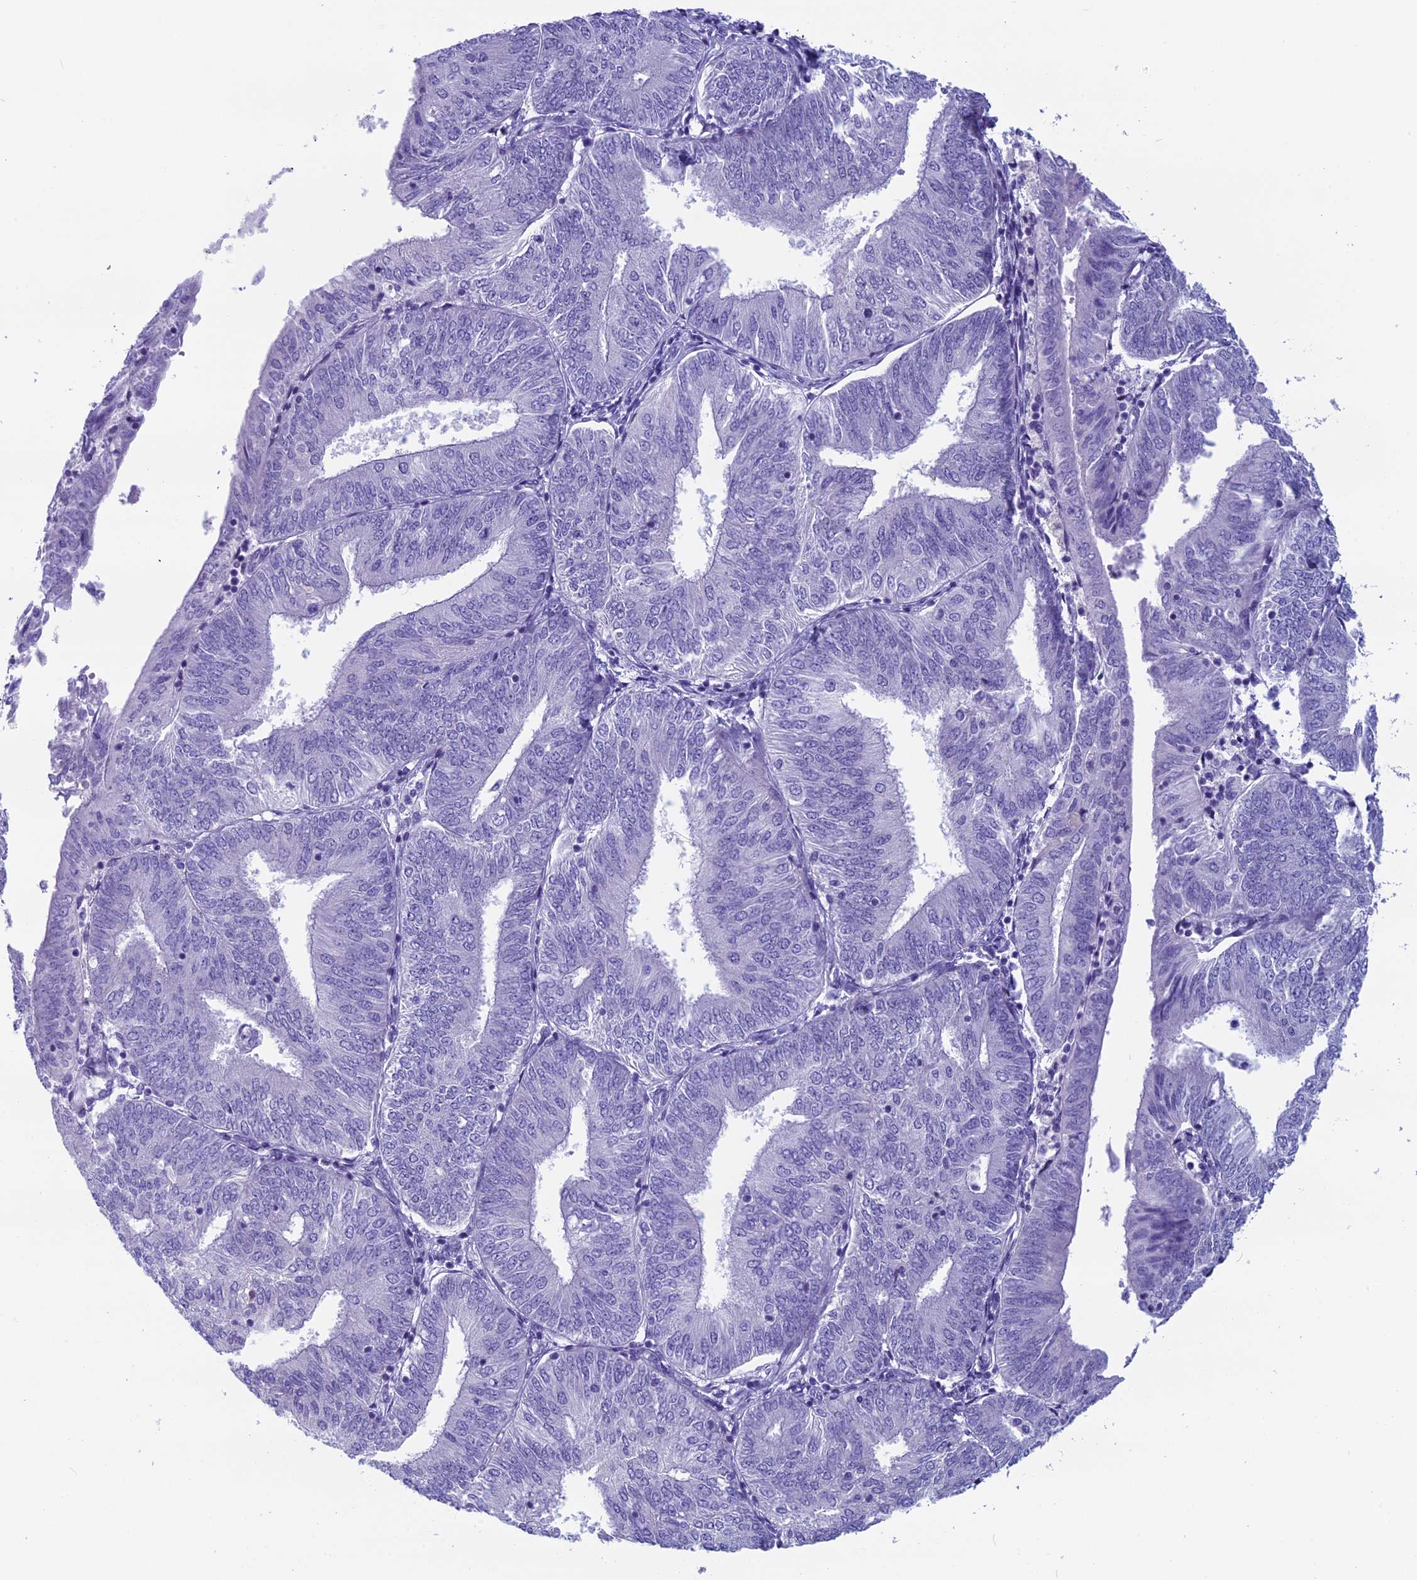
{"staining": {"intensity": "negative", "quantity": "none", "location": "none"}, "tissue": "endometrial cancer", "cell_type": "Tumor cells", "image_type": "cancer", "snomed": [{"axis": "morphology", "description": "Adenocarcinoma, NOS"}, {"axis": "topography", "description": "Endometrium"}], "caption": "Image shows no significant protein staining in tumor cells of endometrial cancer (adenocarcinoma).", "gene": "ZNF563", "patient": {"sex": "female", "age": 58}}